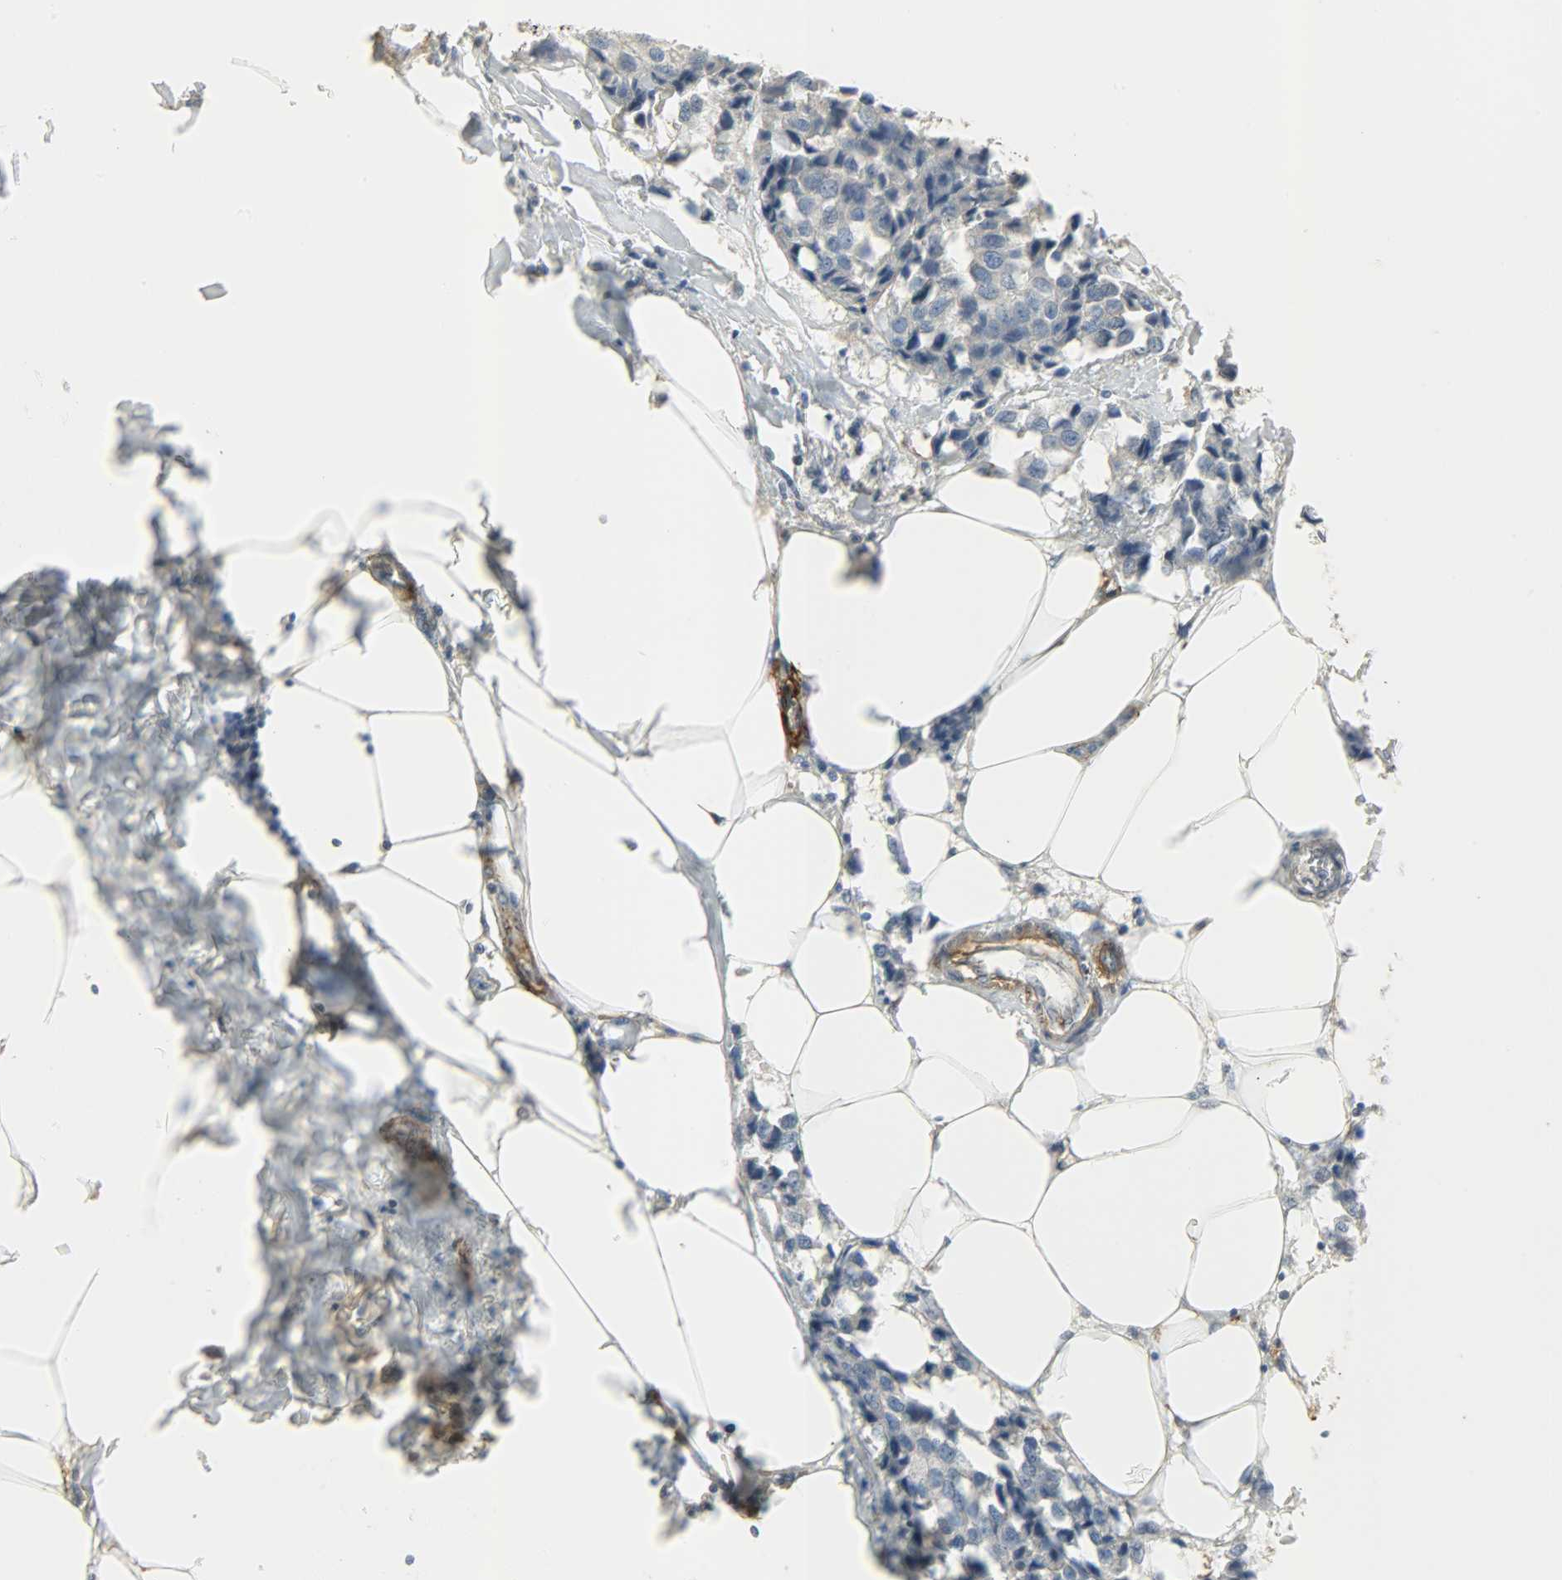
{"staining": {"intensity": "negative", "quantity": "none", "location": "none"}, "tissue": "breast cancer", "cell_type": "Tumor cells", "image_type": "cancer", "snomed": [{"axis": "morphology", "description": "Duct carcinoma"}, {"axis": "topography", "description": "Breast"}], "caption": "An IHC photomicrograph of intraductal carcinoma (breast) is shown. There is no staining in tumor cells of intraductal carcinoma (breast). The staining is performed using DAB (3,3'-diaminobenzidine) brown chromogen with nuclei counter-stained in using hematoxylin.", "gene": "ENPEP", "patient": {"sex": "female", "age": 80}}